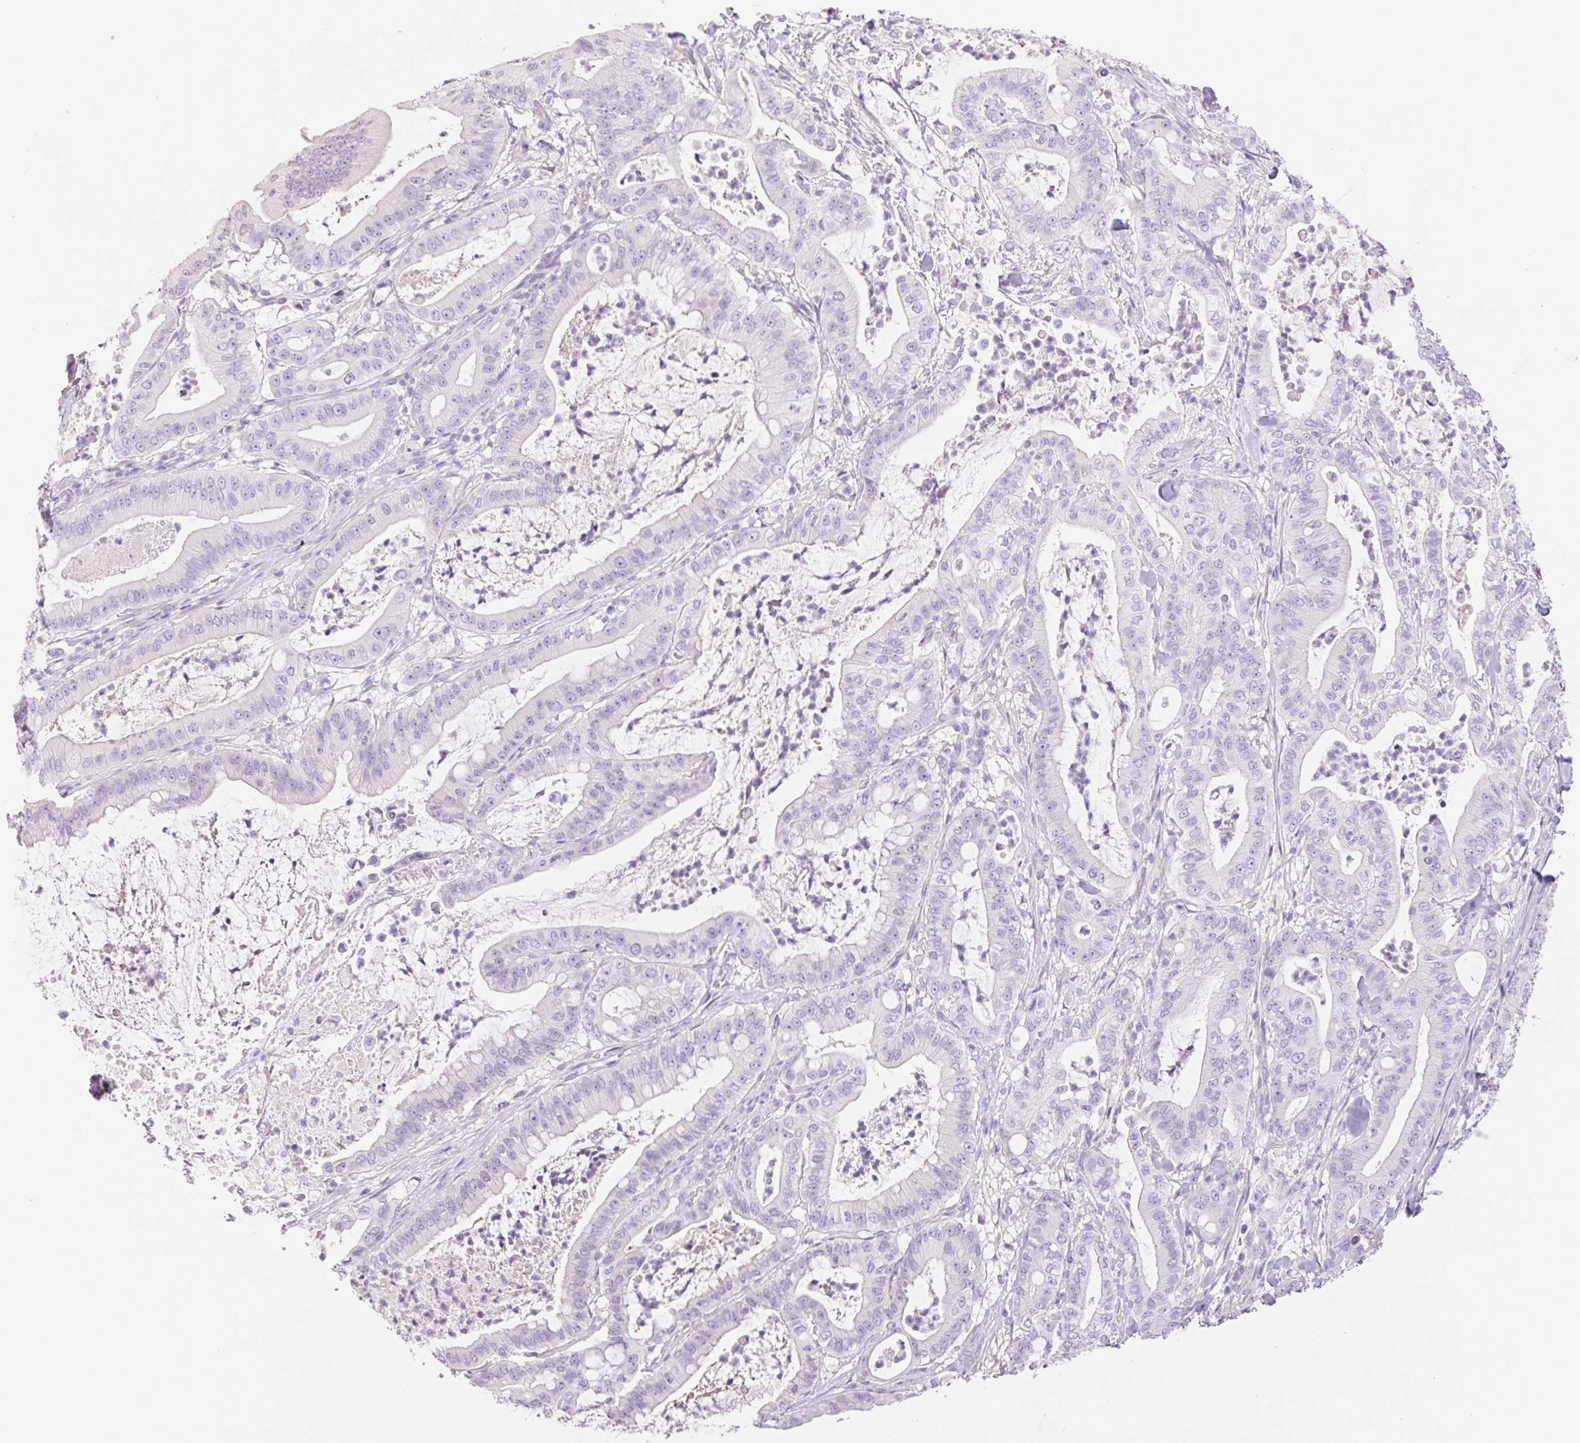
{"staining": {"intensity": "negative", "quantity": "none", "location": "none"}, "tissue": "pancreatic cancer", "cell_type": "Tumor cells", "image_type": "cancer", "snomed": [{"axis": "morphology", "description": "Adenocarcinoma, NOS"}, {"axis": "topography", "description": "Pancreas"}], "caption": "The micrograph reveals no staining of tumor cells in pancreatic adenocarcinoma. (DAB (3,3'-diaminobenzidine) immunohistochemistry with hematoxylin counter stain).", "gene": "HCRTR2", "patient": {"sex": "male", "age": 71}}